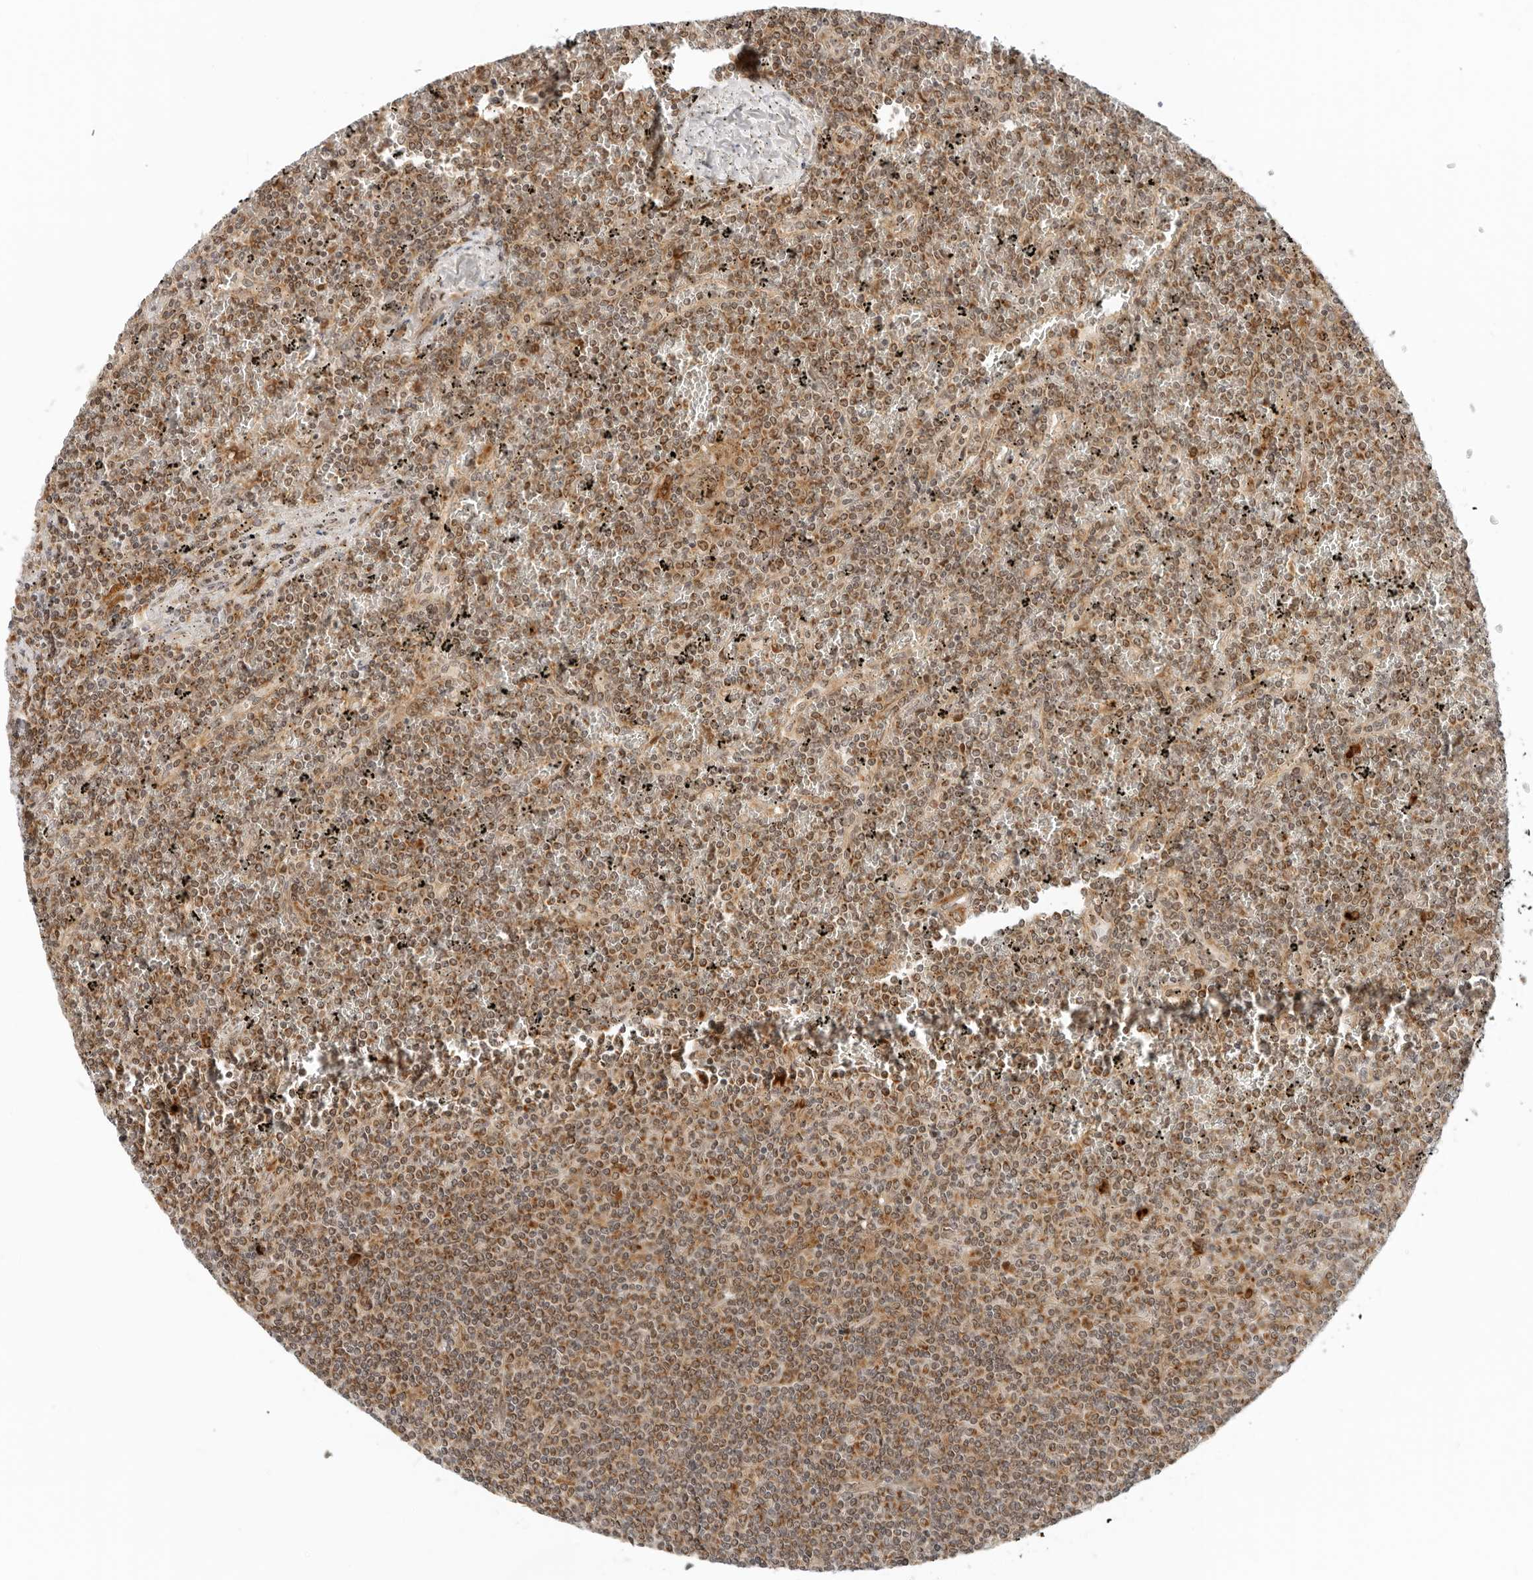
{"staining": {"intensity": "moderate", "quantity": ">75%", "location": "cytoplasmic/membranous,nuclear"}, "tissue": "lymphoma", "cell_type": "Tumor cells", "image_type": "cancer", "snomed": [{"axis": "morphology", "description": "Malignant lymphoma, non-Hodgkin's type, Low grade"}, {"axis": "topography", "description": "Spleen"}], "caption": "Low-grade malignant lymphoma, non-Hodgkin's type stained for a protein shows moderate cytoplasmic/membranous and nuclear positivity in tumor cells.", "gene": "RC3H1", "patient": {"sex": "female", "age": 19}}